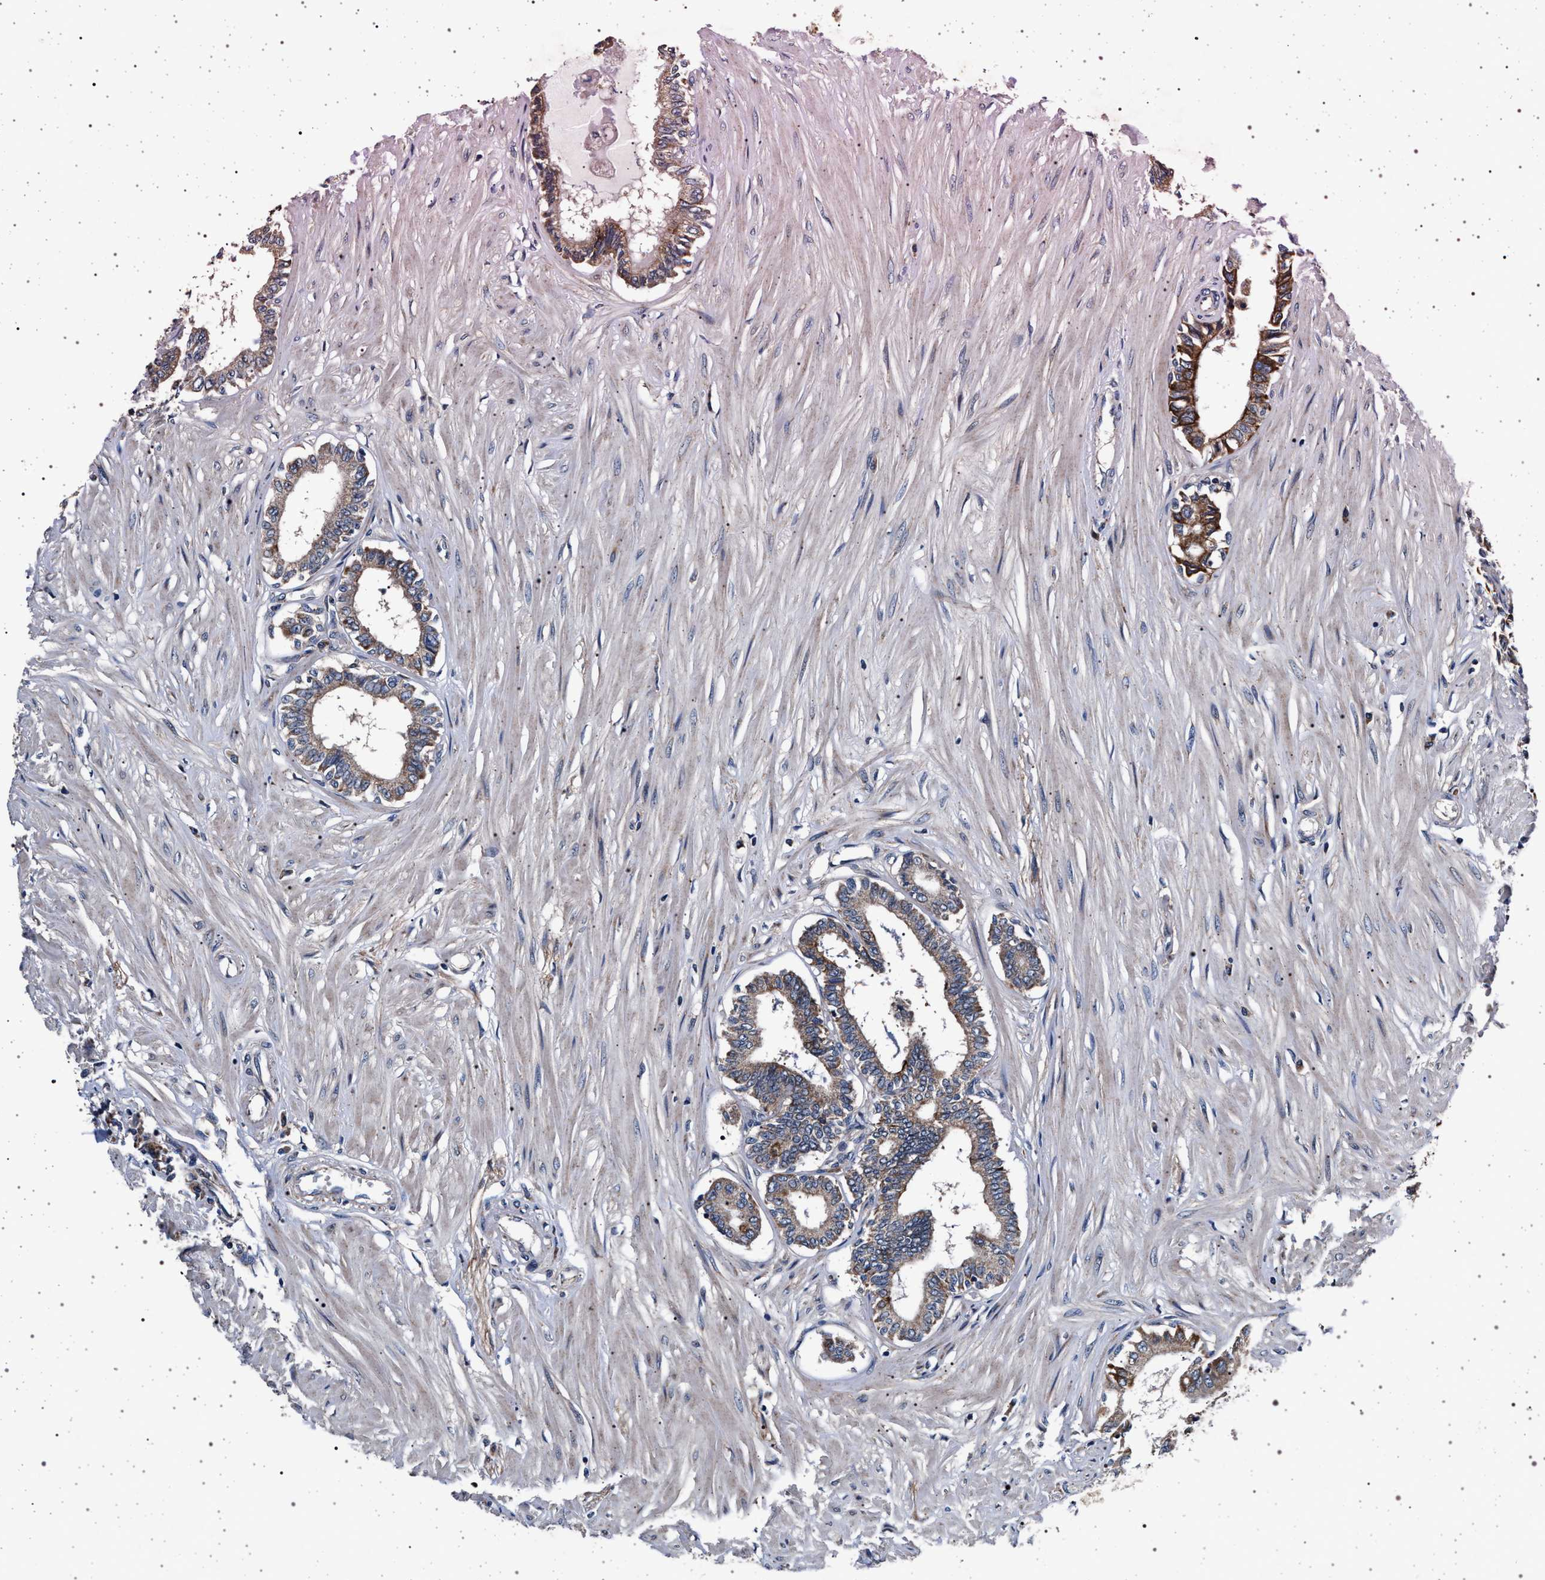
{"staining": {"intensity": "moderate", "quantity": ">75%", "location": "cytoplasmic/membranous"}, "tissue": "seminal vesicle", "cell_type": "Glandular cells", "image_type": "normal", "snomed": [{"axis": "morphology", "description": "Normal tissue, NOS"}, {"axis": "morphology", "description": "Adenocarcinoma, High grade"}, {"axis": "topography", "description": "Prostate"}, {"axis": "topography", "description": "Seminal veicle"}], "caption": "An immunohistochemistry (IHC) image of normal tissue is shown. Protein staining in brown shows moderate cytoplasmic/membranous positivity in seminal vesicle within glandular cells. (Brightfield microscopy of DAB IHC at high magnification).", "gene": "MAP3K2", "patient": {"sex": "male", "age": 55}}